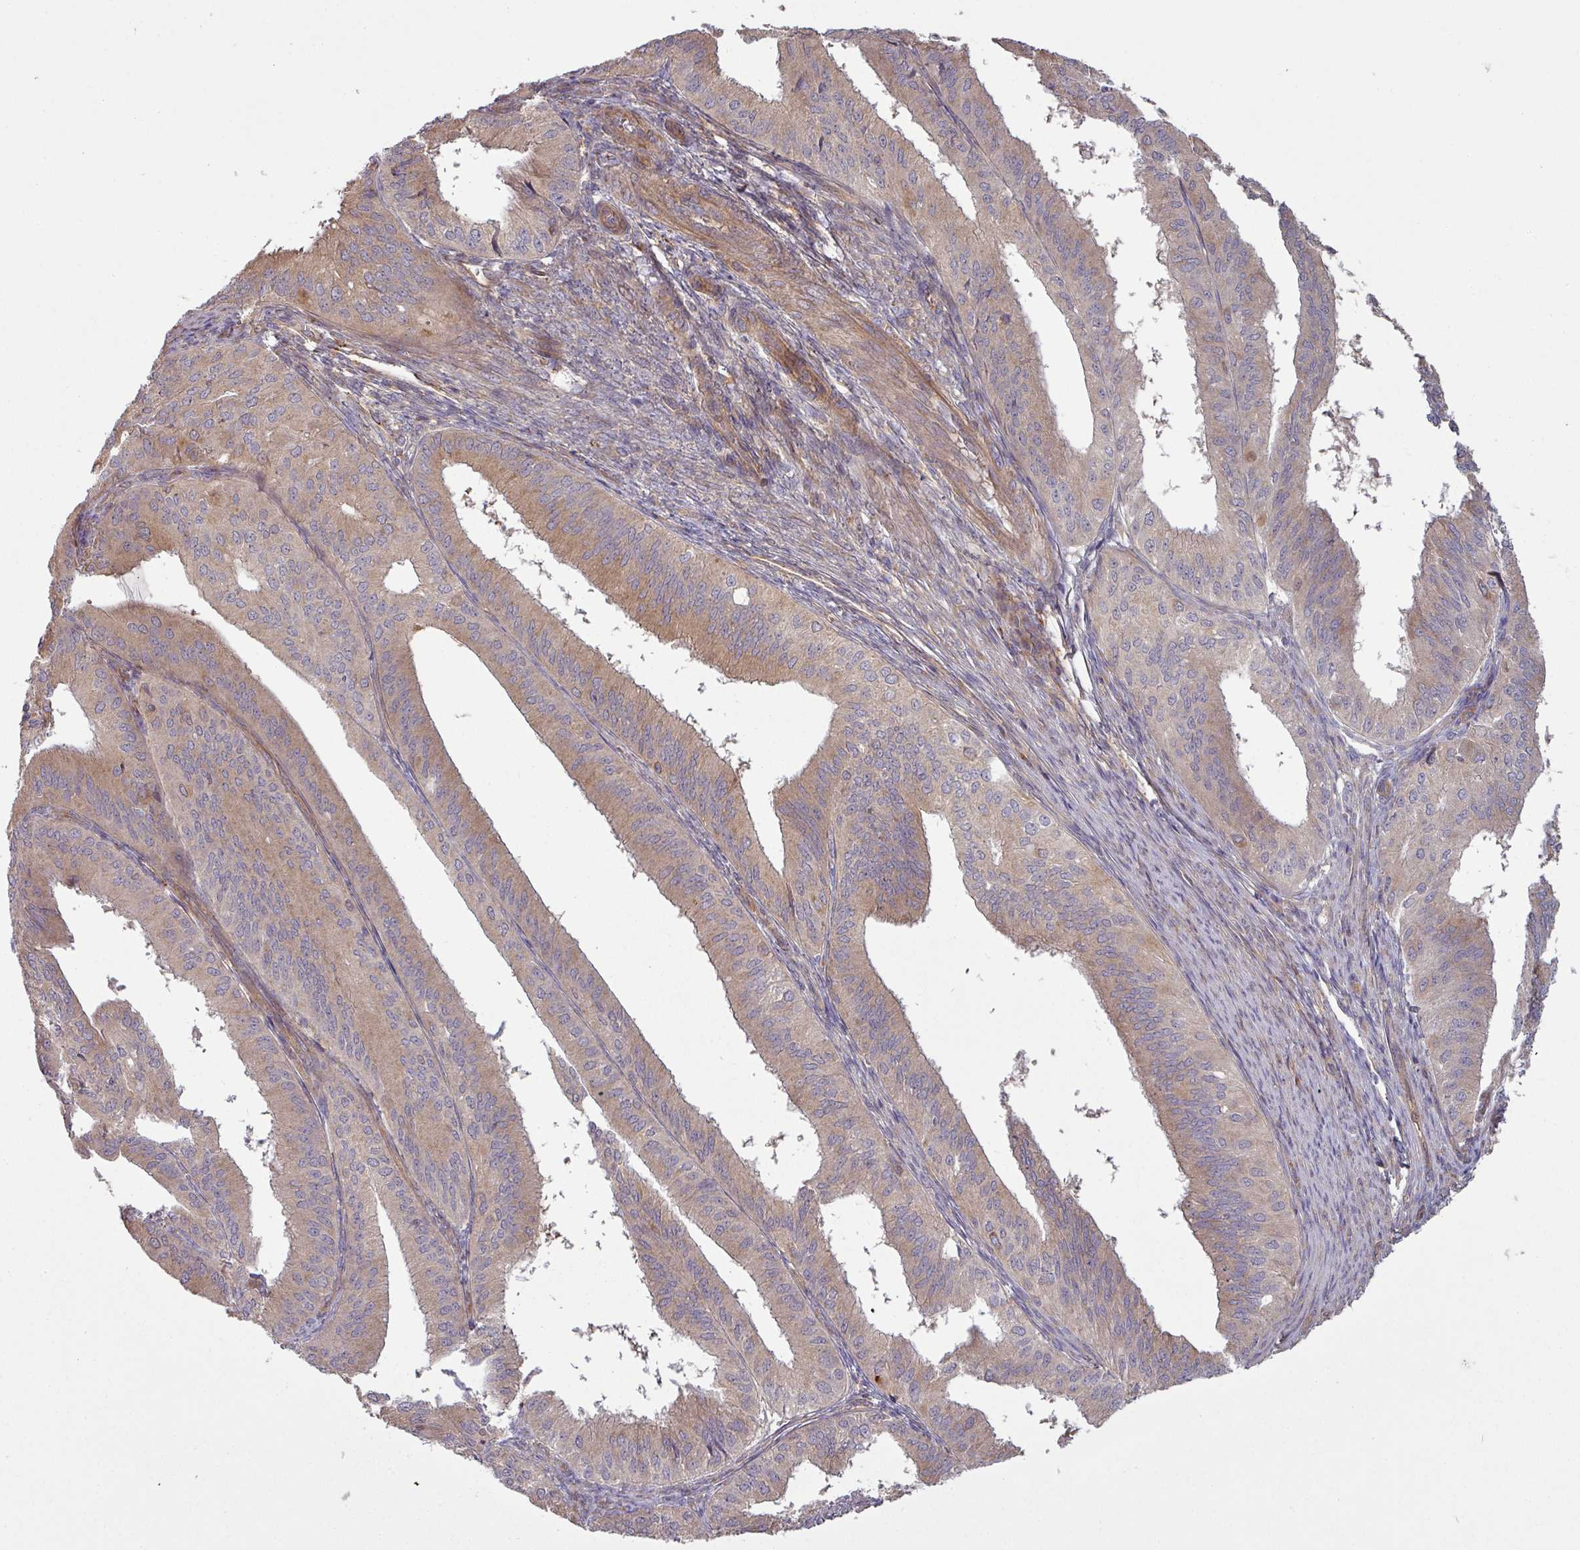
{"staining": {"intensity": "weak", "quantity": "25%-75%", "location": "cytoplasmic/membranous"}, "tissue": "endometrial cancer", "cell_type": "Tumor cells", "image_type": "cancer", "snomed": [{"axis": "morphology", "description": "Adenocarcinoma, NOS"}, {"axis": "topography", "description": "Endometrium"}], "caption": "Weak cytoplasmic/membranous staining is present in approximately 25%-75% of tumor cells in endometrial cancer (adenocarcinoma).", "gene": "SNRNP25", "patient": {"sex": "female", "age": 50}}